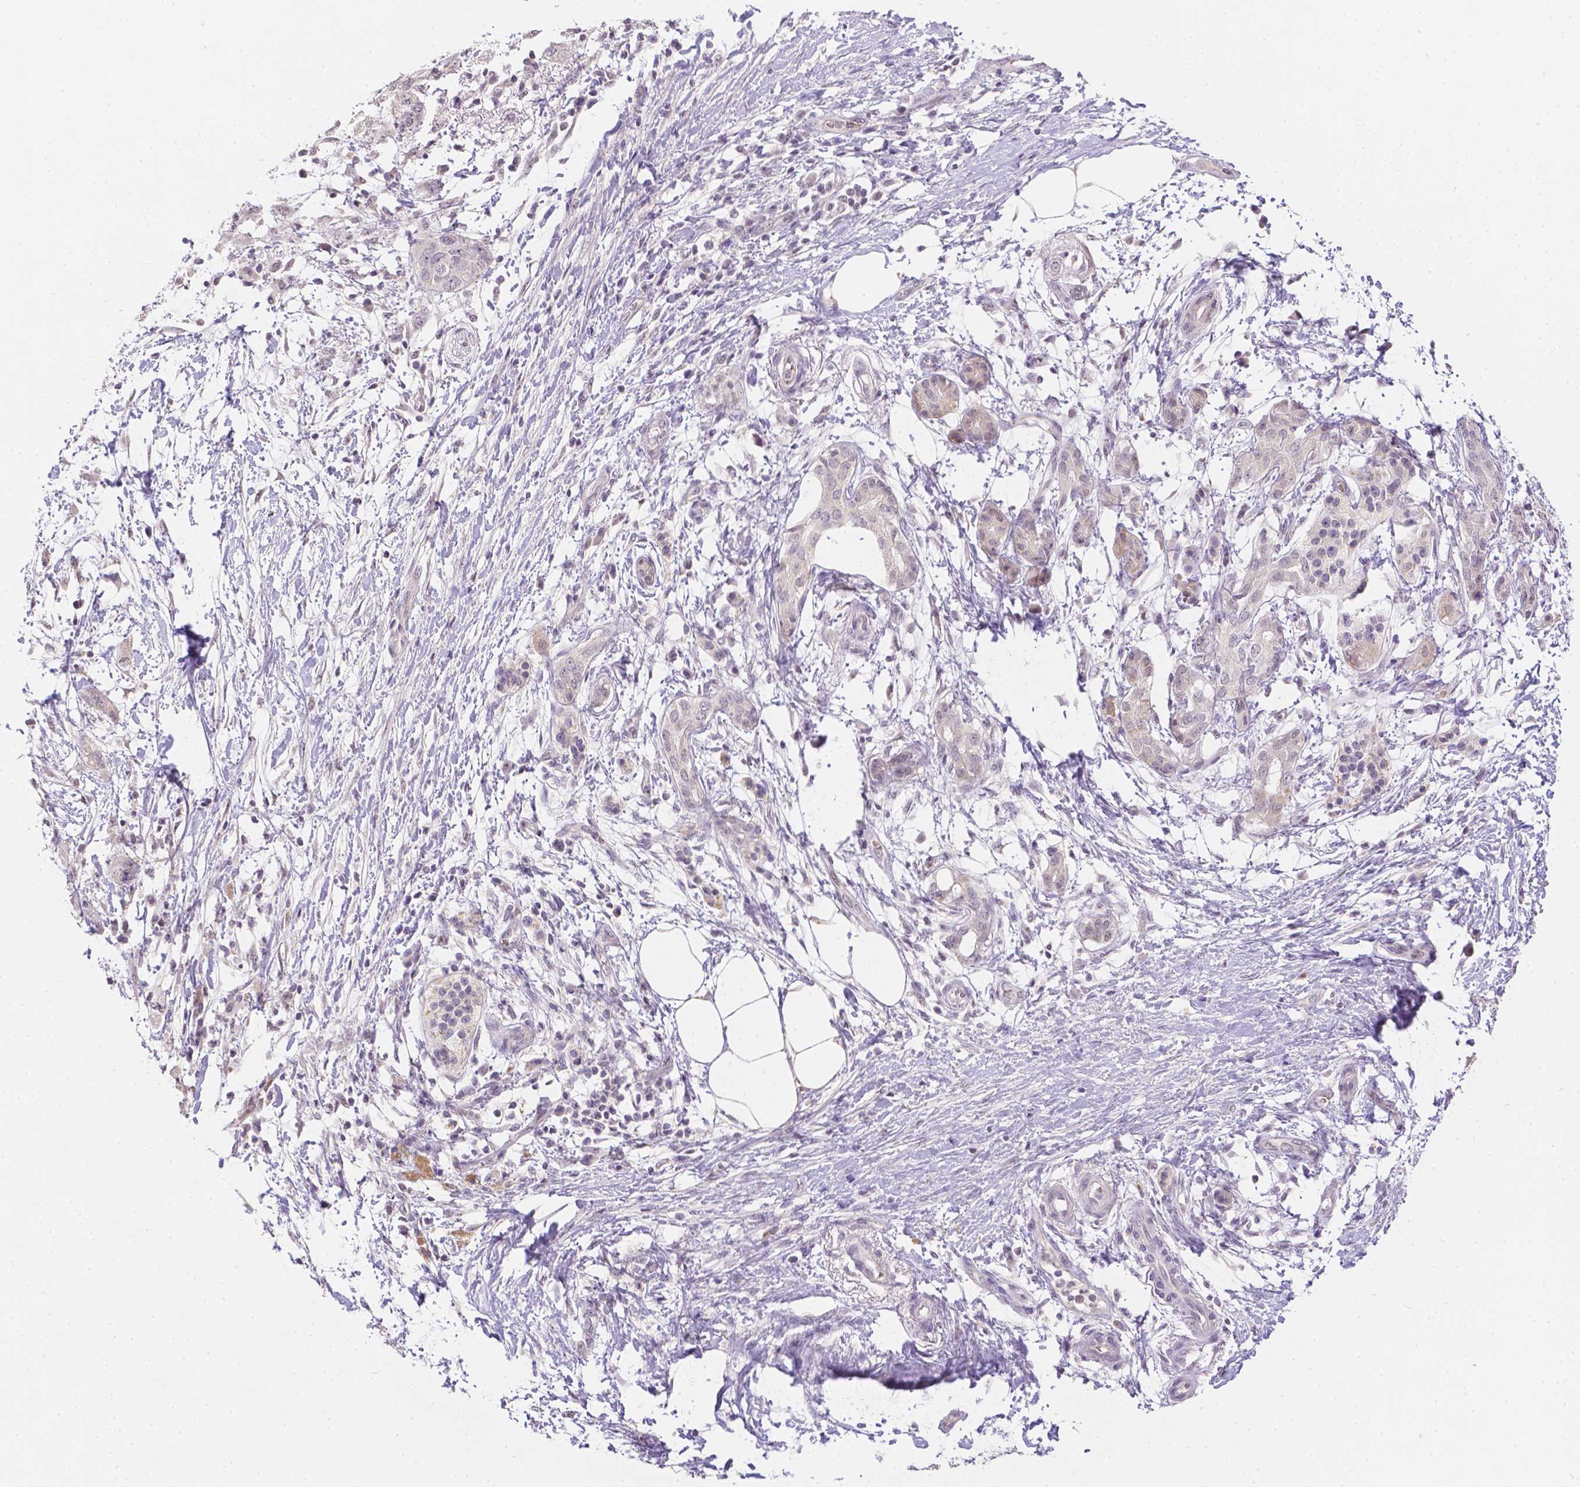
{"staining": {"intensity": "negative", "quantity": "none", "location": "none"}, "tissue": "pancreatic cancer", "cell_type": "Tumor cells", "image_type": "cancer", "snomed": [{"axis": "morphology", "description": "Adenocarcinoma, NOS"}, {"axis": "topography", "description": "Pancreas"}], "caption": "Pancreatic adenocarcinoma stained for a protein using IHC shows no positivity tumor cells.", "gene": "ZNF280B", "patient": {"sex": "female", "age": 72}}